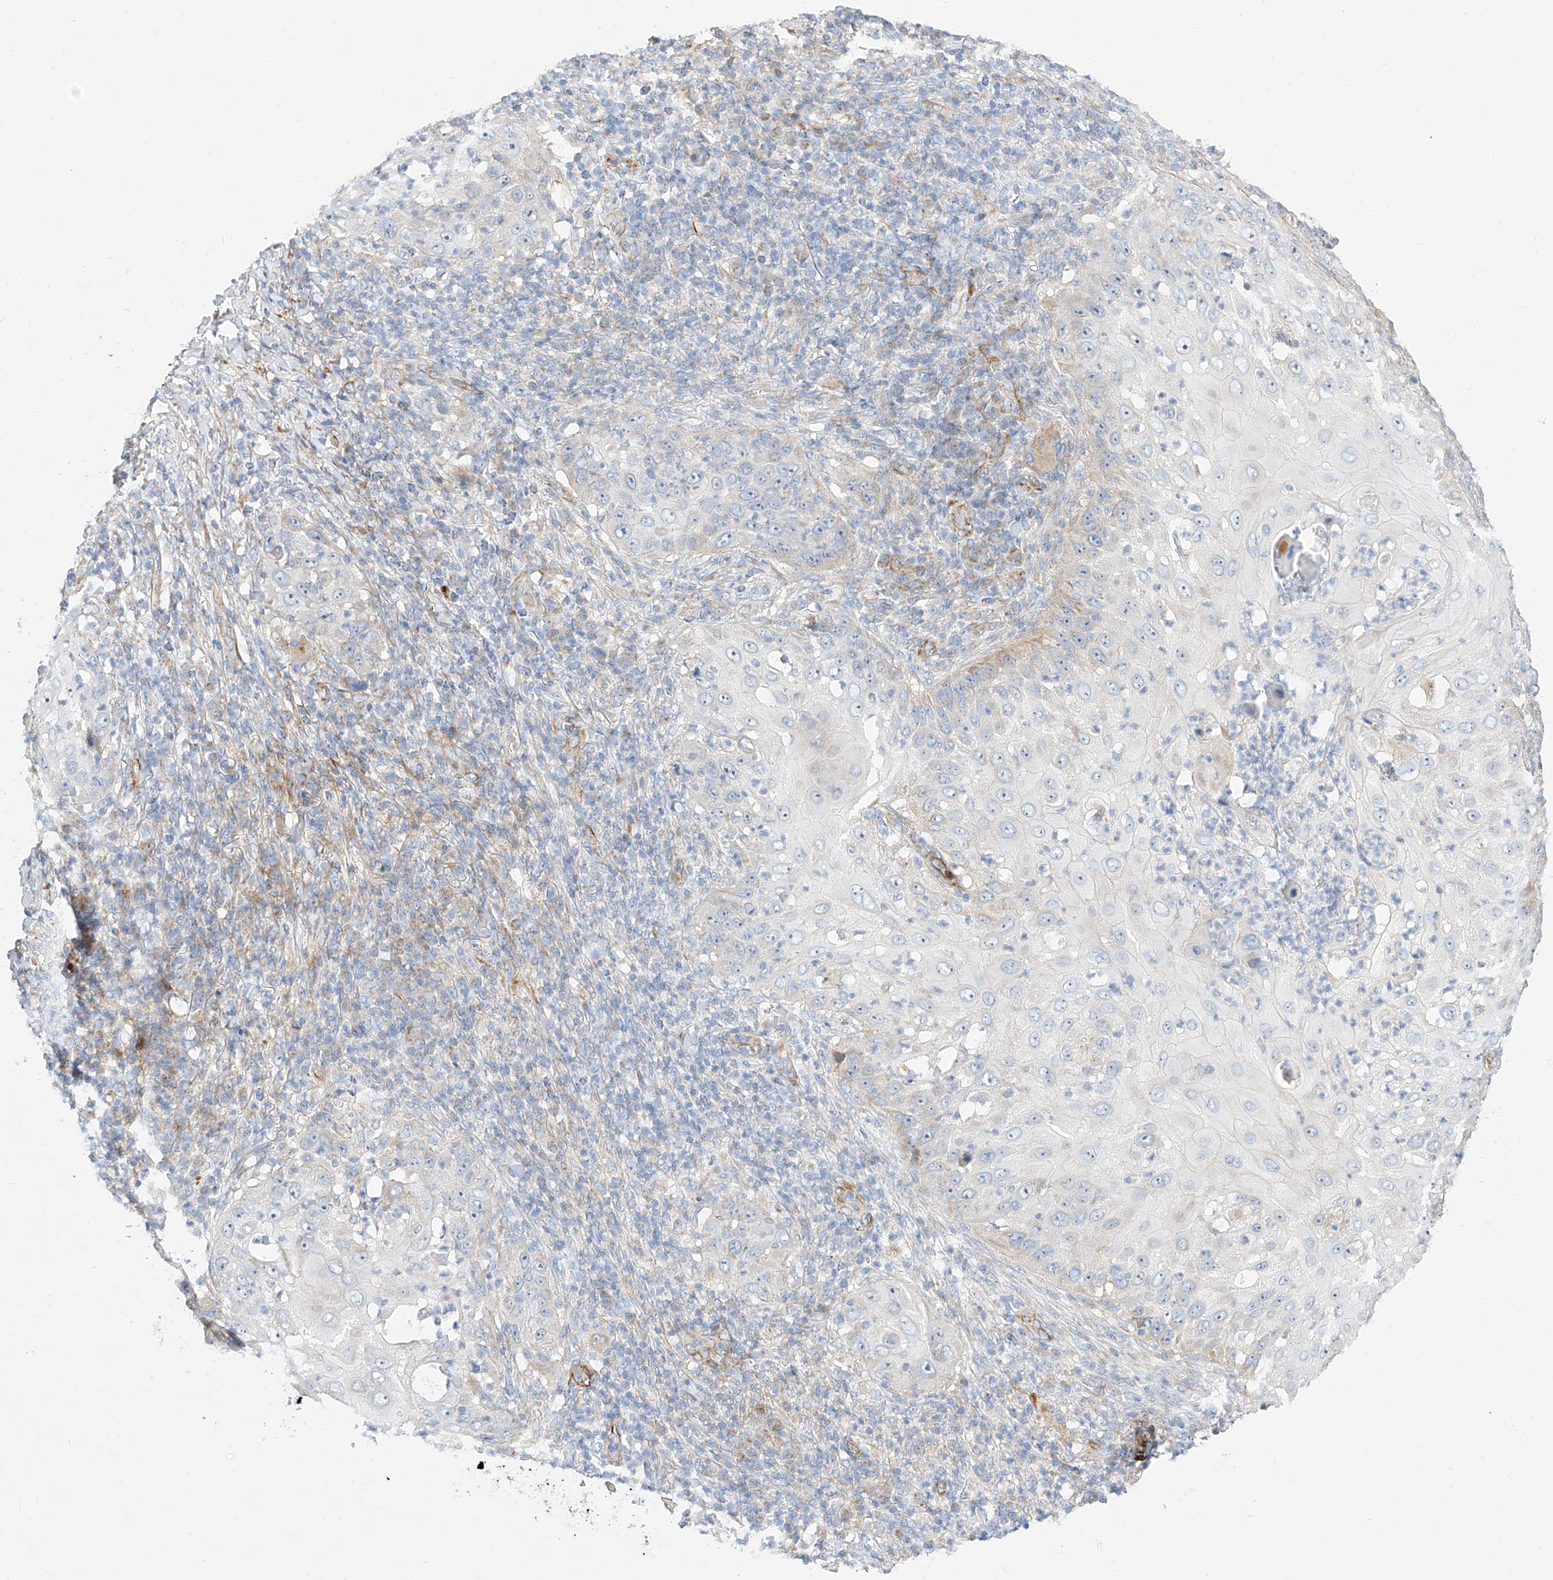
{"staining": {"intensity": "negative", "quantity": "none", "location": "none"}, "tissue": "skin cancer", "cell_type": "Tumor cells", "image_type": "cancer", "snomed": [{"axis": "morphology", "description": "Squamous cell carcinoma, NOS"}, {"axis": "topography", "description": "Skin"}], "caption": "IHC of skin cancer reveals no positivity in tumor cells. (Brightfield microscopy of DAB IHC at high magnification).", "gene": "CST9", "patient": {"sex": "female", "age": 44}}